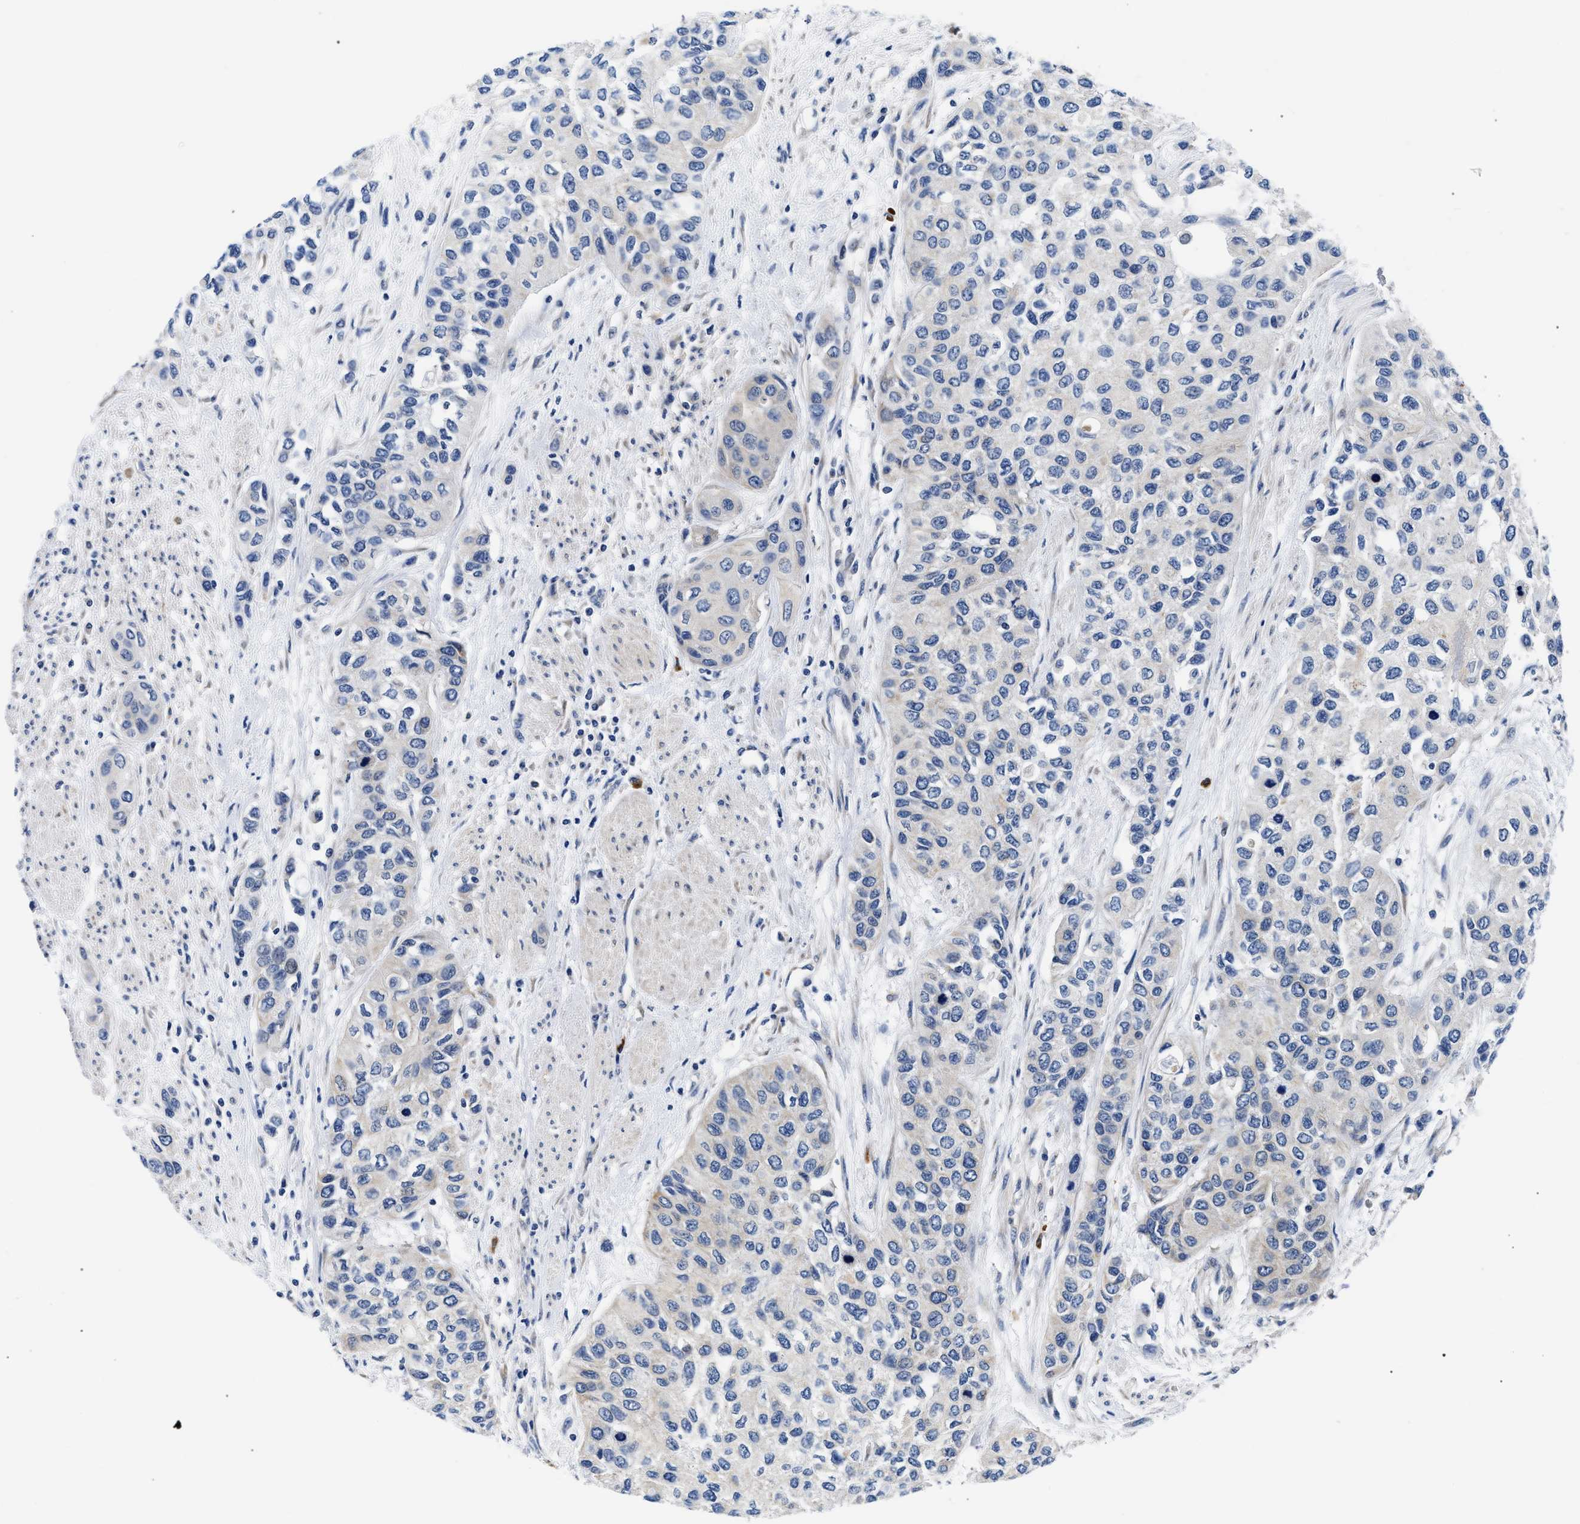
{"staining": {"intensity": "negative", "quantity": "none", "location": "none"}, "tissue": "urothelial cancer", "cell_type": "Tumor cells", "image_type": "cancer", "snomed": [{"axis": "morphology", "description": "Urothelial carcinoma, High grade"}, {"axis": "topography", "description": "Urinary bladder"}], "caption": "IHC histopathology image of neoplastic tissue: human urothelial cancer stained with DAB (3,3'-diaminobenzidine) demonstrates no significant protein expression in tumor cells. Brightfield microscopy of immunohistochemistry stained with DAB (brown) and hematoxylin (blue), captured at high magnification.", "gene": "RINT1", "patient": {"sex": "female", "age": 56}}